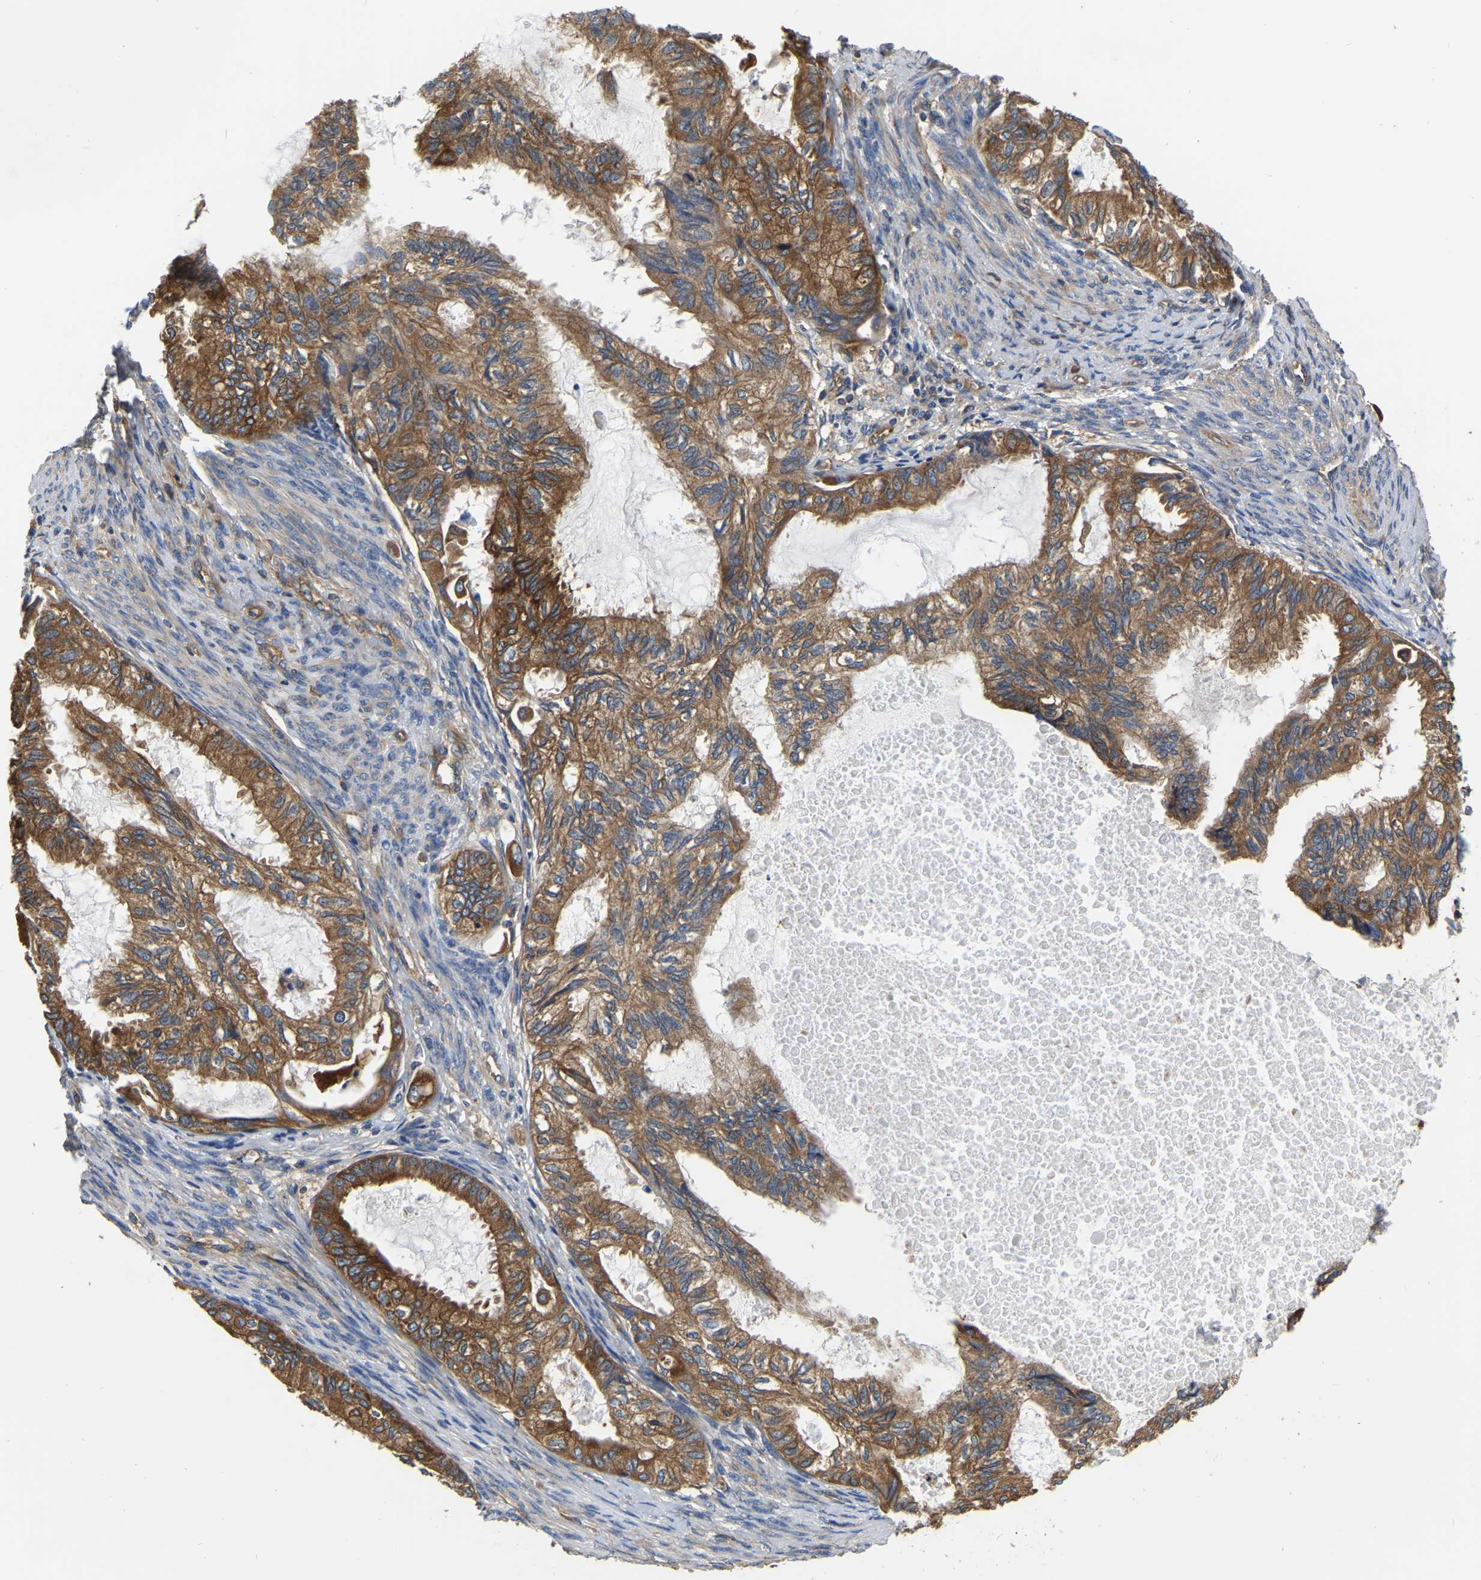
{"staining": {"intensity": "moderate", "quantity": ">75%", "location": "cytoplasmic/membranous"}, "tissue": "cervical cancer", "cell_type": "Tumor cells", "image_type": "cancer", "snomed": [{"axis": "morphology", "description": "Normal tissue, NOS"}, {"axis": "morphology", "description": "Adenocarcinoma, NOS"}, {"axis": "topography", "description": "Cervix"}, {"axis": "topography", "description": "Endometrium"}], "caption": "Cervical cancer (adenocarcinoma) tissue reveals moderate cytoplasmic/membranous positivity in about >75% of tumor cells, visualized by immunohistochemistry.", "gene": "GARS1", "patient": {"sex": "female", "age": 86}}